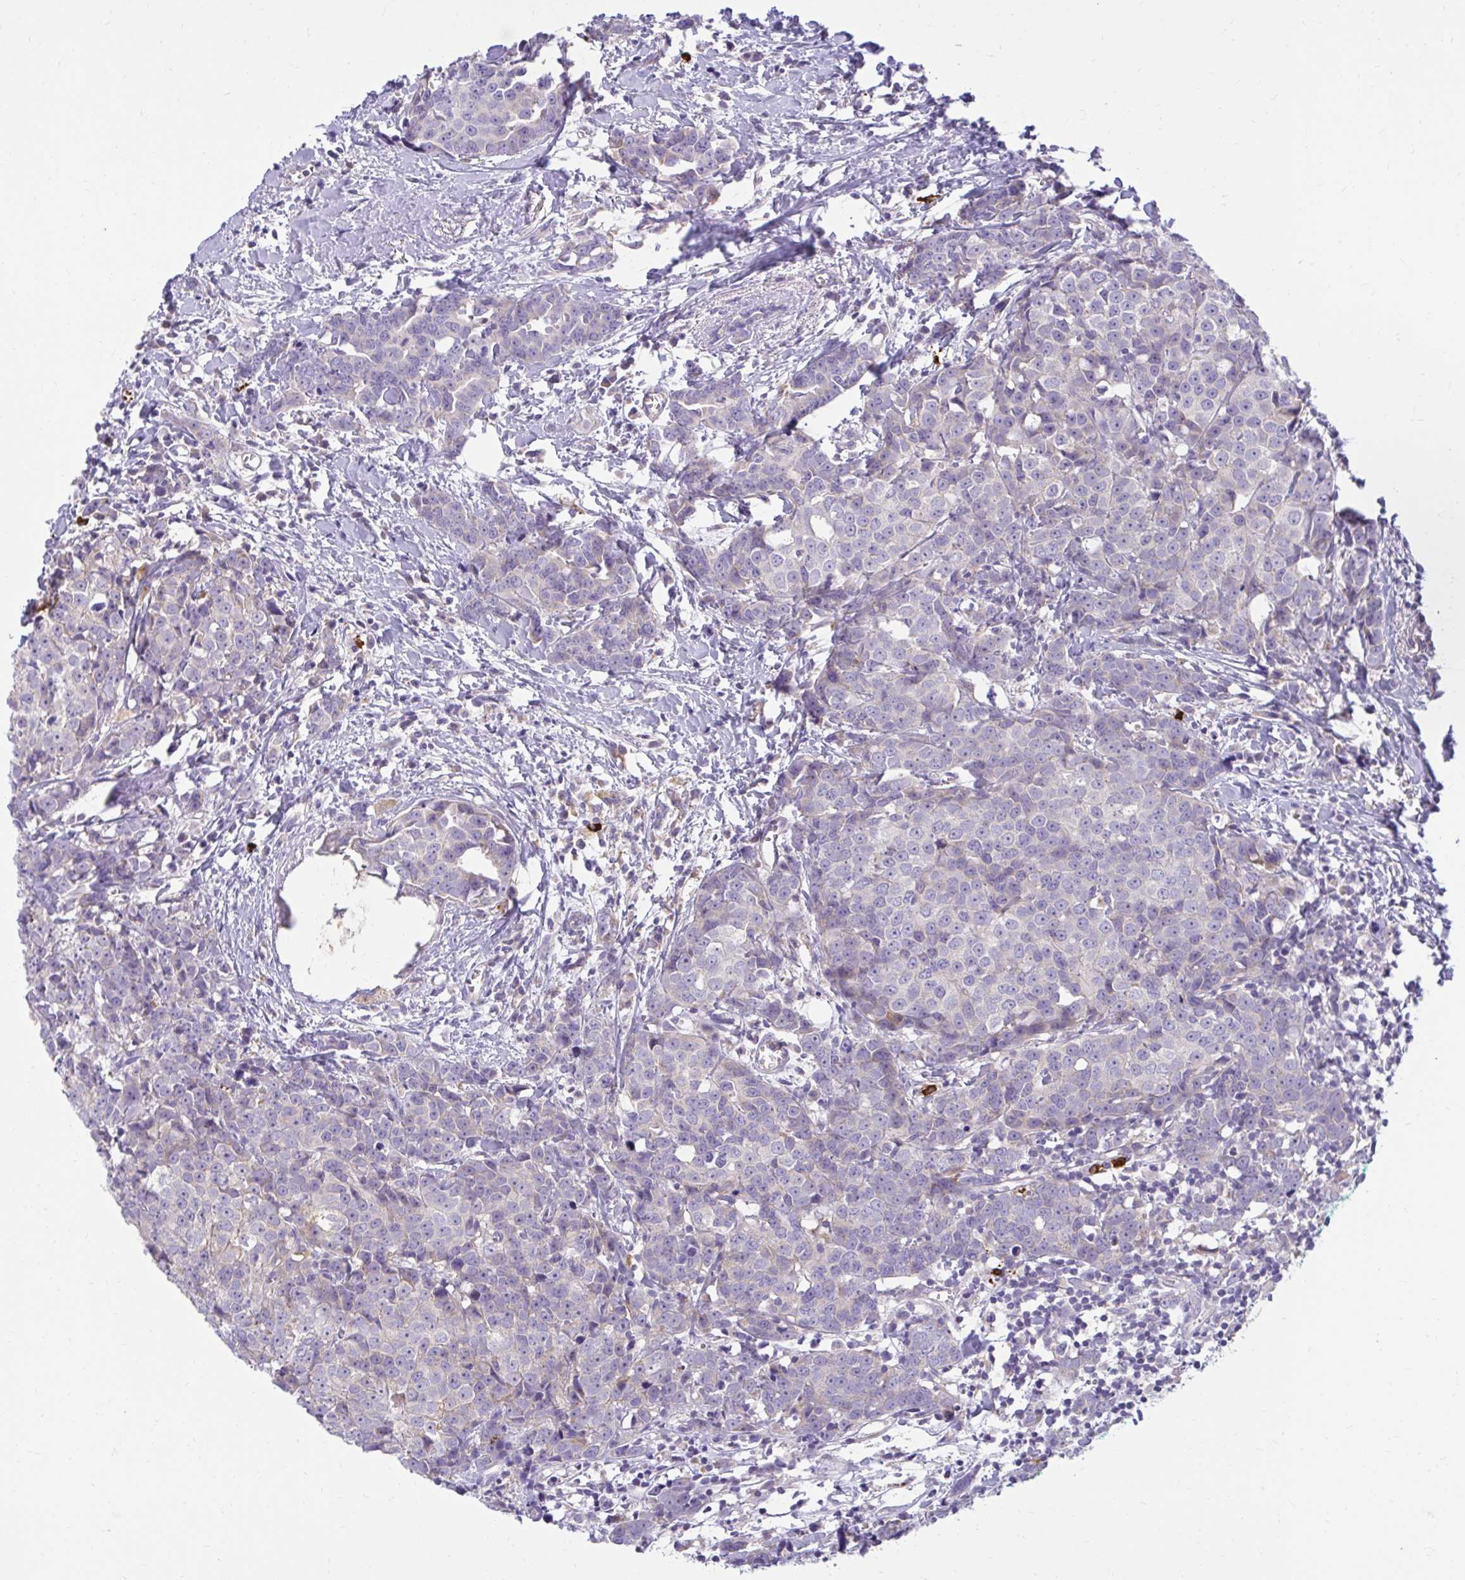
{"staining": {"intensity": "negative", "quantity": "none", "location": "none"}, "tissue": "breast cancer", "cell_type": "Tumor cells", "image_type": "cancer", "snomed": [{"axis": "morphology", "description": "Duct carcinoma"}, {"axis": "topography", "description": "Breast"}], "caption": "Image shows no significant protein positivity in tumor cells of breast infiltrating ductal carcinoma. (DAB immunohistochemistry (IHC) visualized using brightfield microscopy, high magnification).", "gene": "PKN3", "patient": {"sex": "female", "age": 80}}